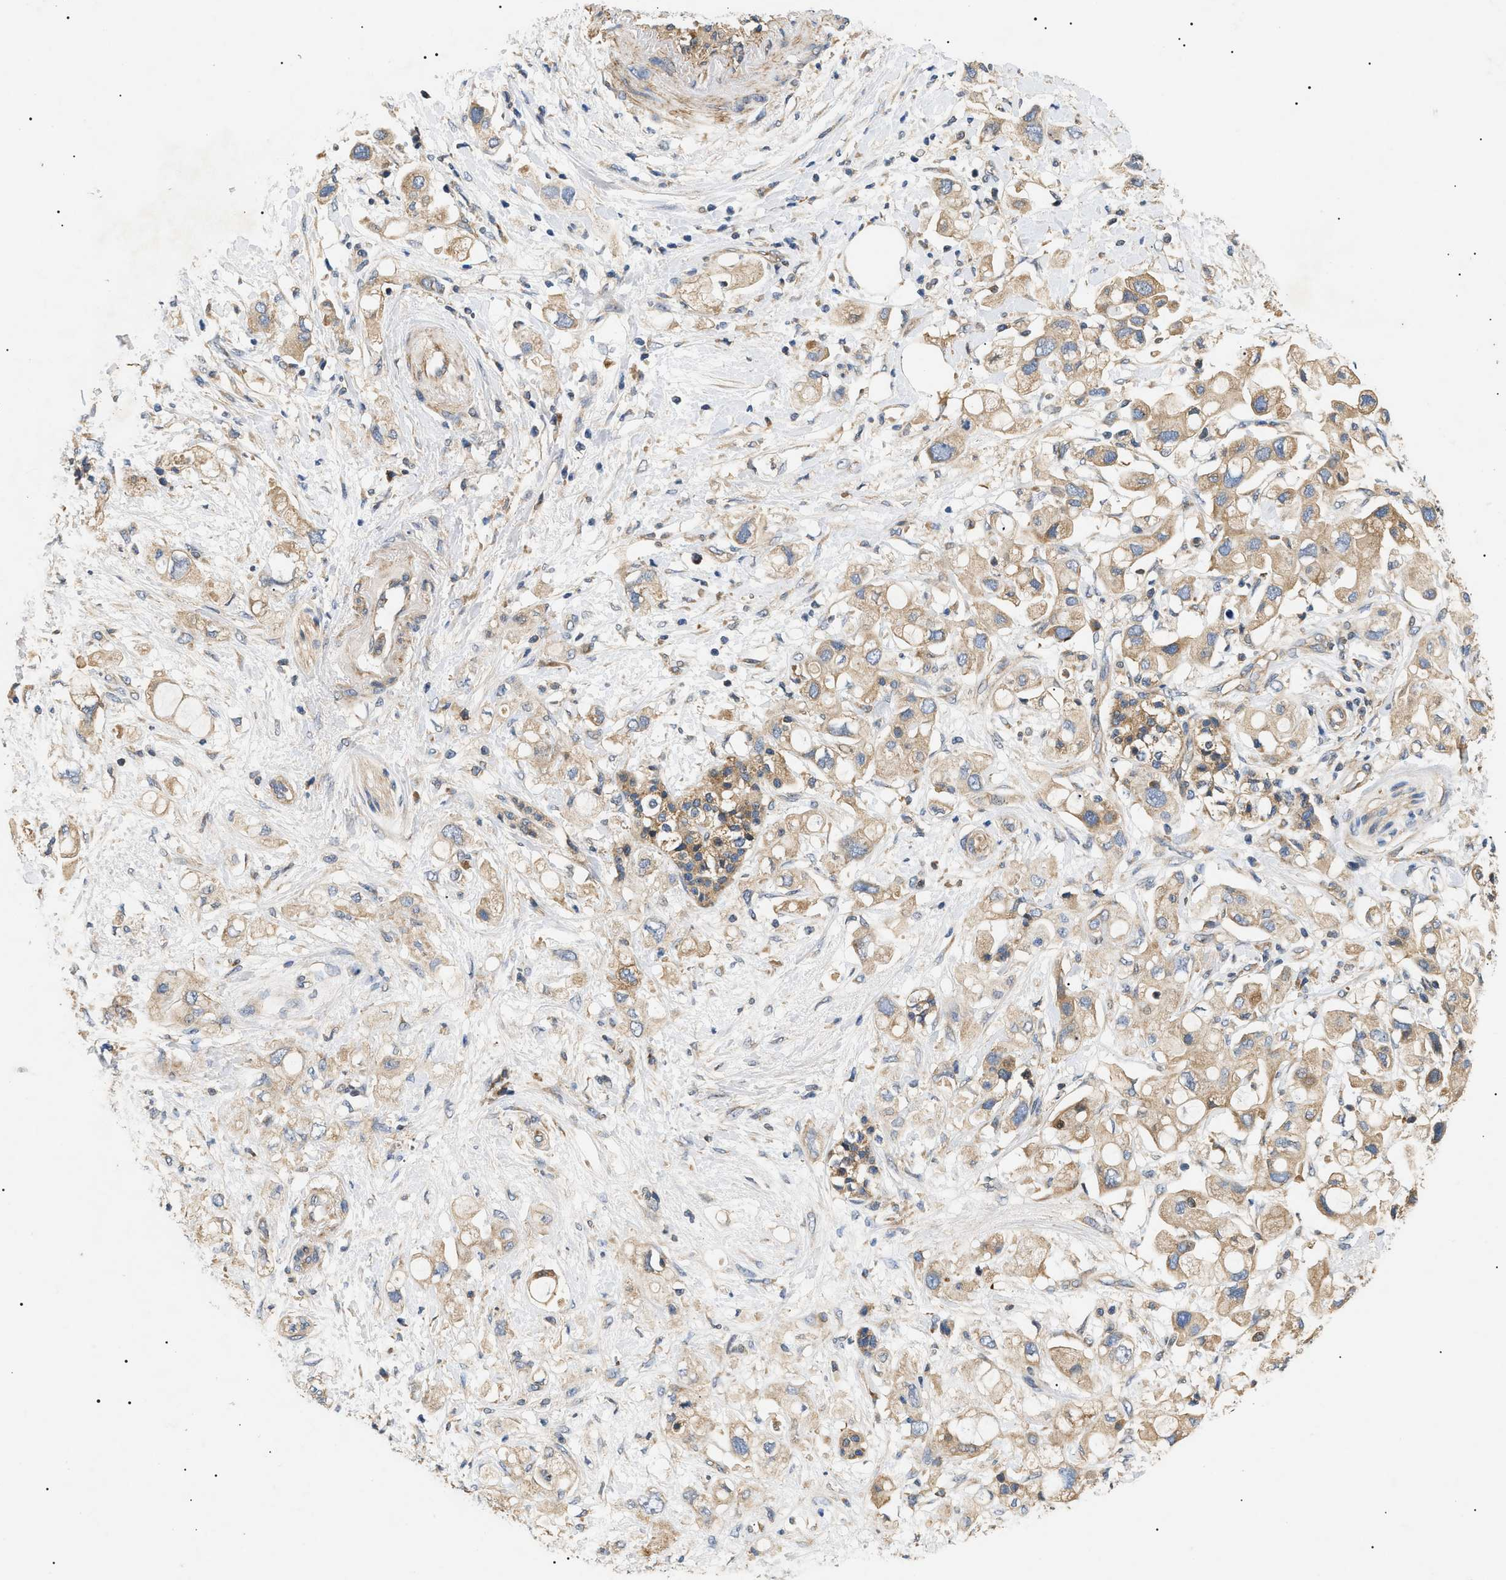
{"staining": {"intensity": "moderate", "quantity": ">75%", "location": "cytoplasmic/membranous"}, "tissue": "pancreatic cancer", "cell_type": "Tumor cells", "image_type": "cancer", "snomed": [{"axis": "morphology", "description": "Adenocarcinoma, NOS"}, {"axis": "topography", "description": "Pancreas"}], "caption": "The image exhibits immunohistochemical staining of pancreatic adenocarcinoma. There is moderate cytoplasmic/membranous staining is appreciated in about >75% of tumor cells. The protein of interest is stained brown, and the nuclei are stained in blue (DAB (3,3'-diaminobenzidine) IHC with brightfield microscopy, high magnification).", "gene": "PPM1B", "patient": {"sex": "female", "age": 56}}